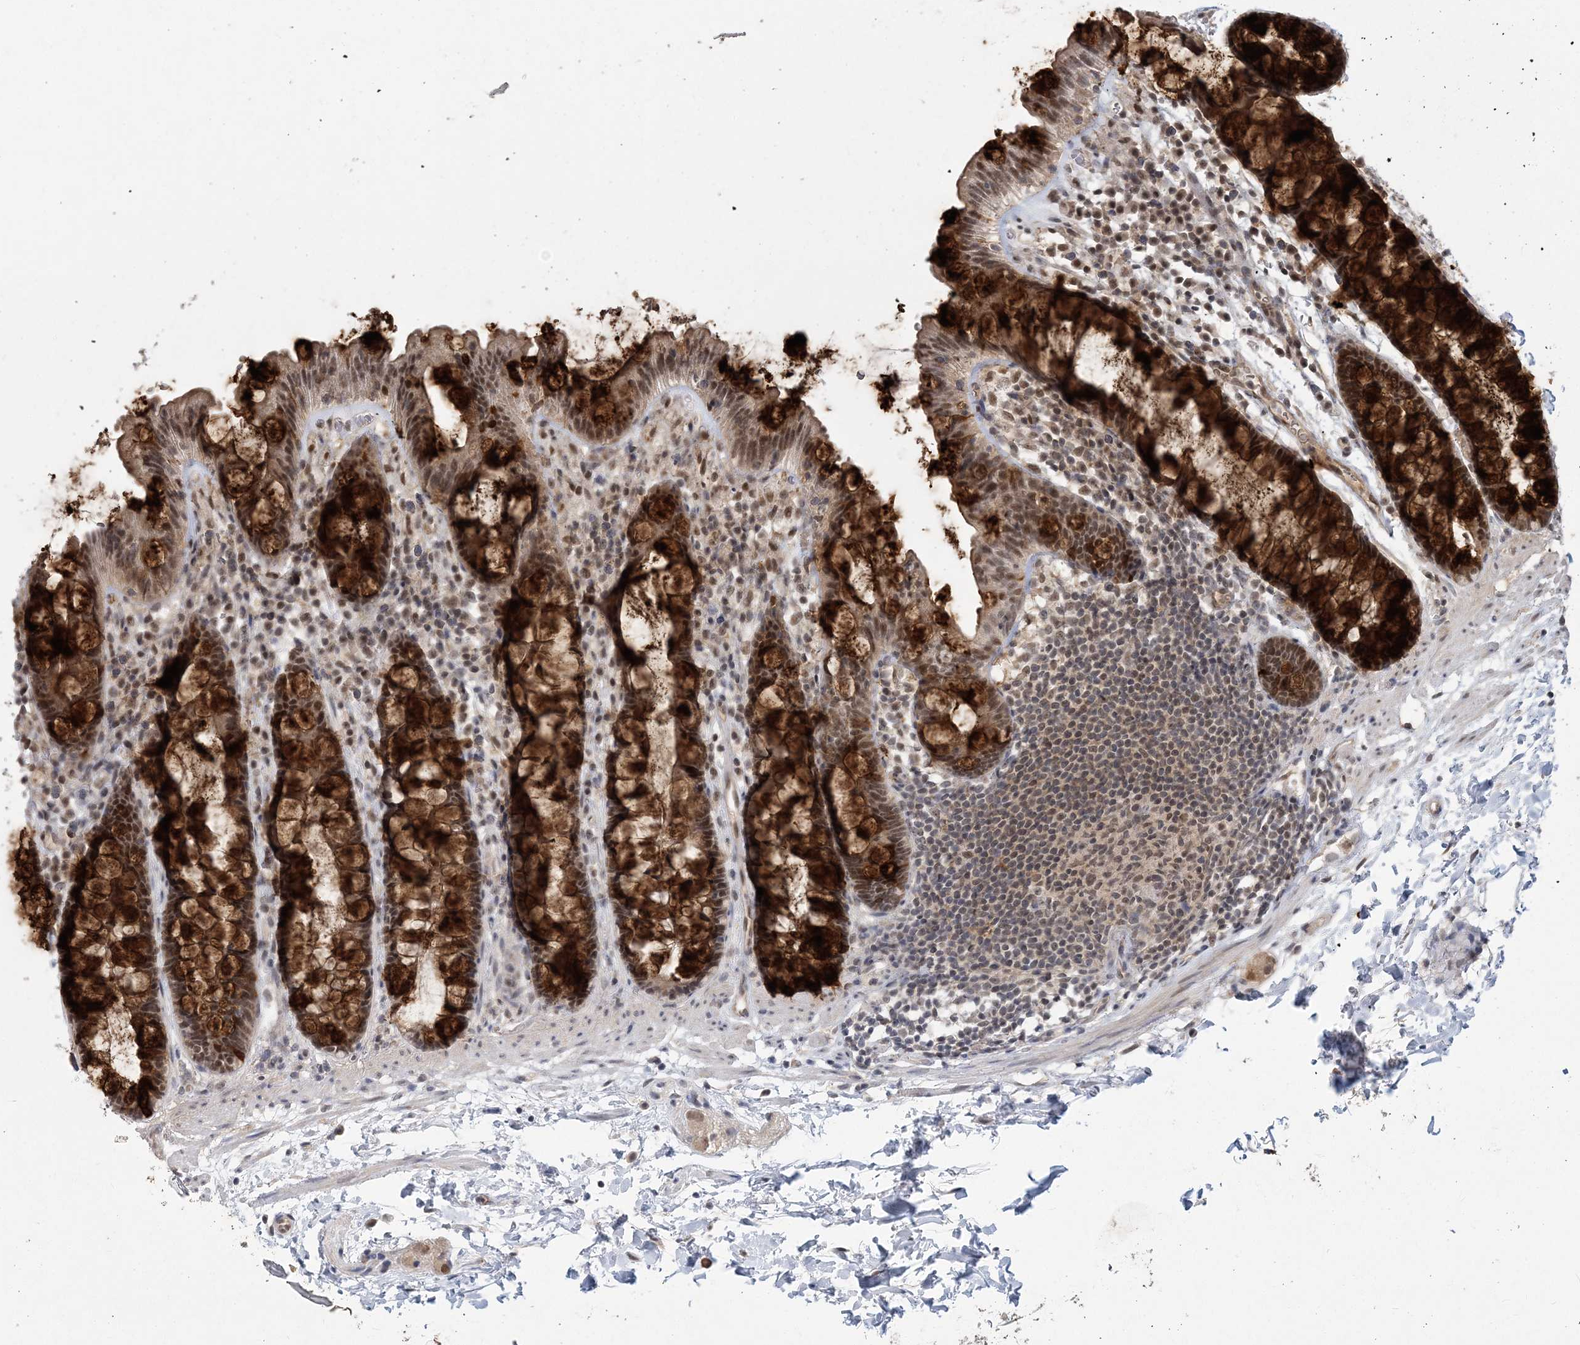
{"staining": {"intensity": "weak", "quantity": ">75%", "location": "cytoplasmic/membranous,nuclear"}, "tissue": "colon", "cell_type": "Endothelial cells", "image_type": "normal", "snomed": [{"axis": "morphology", "description": "Normal tissue, NOS"}, {"axis": "topography", "description": "Colon"}], "caption": "Immunohistochemical staining of benign human colon exhibits >75% levels of weak cytoplasmic/membranous,nuclear protein positivity in approximately >75% of endothelial cells.", "gene": "COPS7B", "patient": {"sex": "female", "age": 80}}